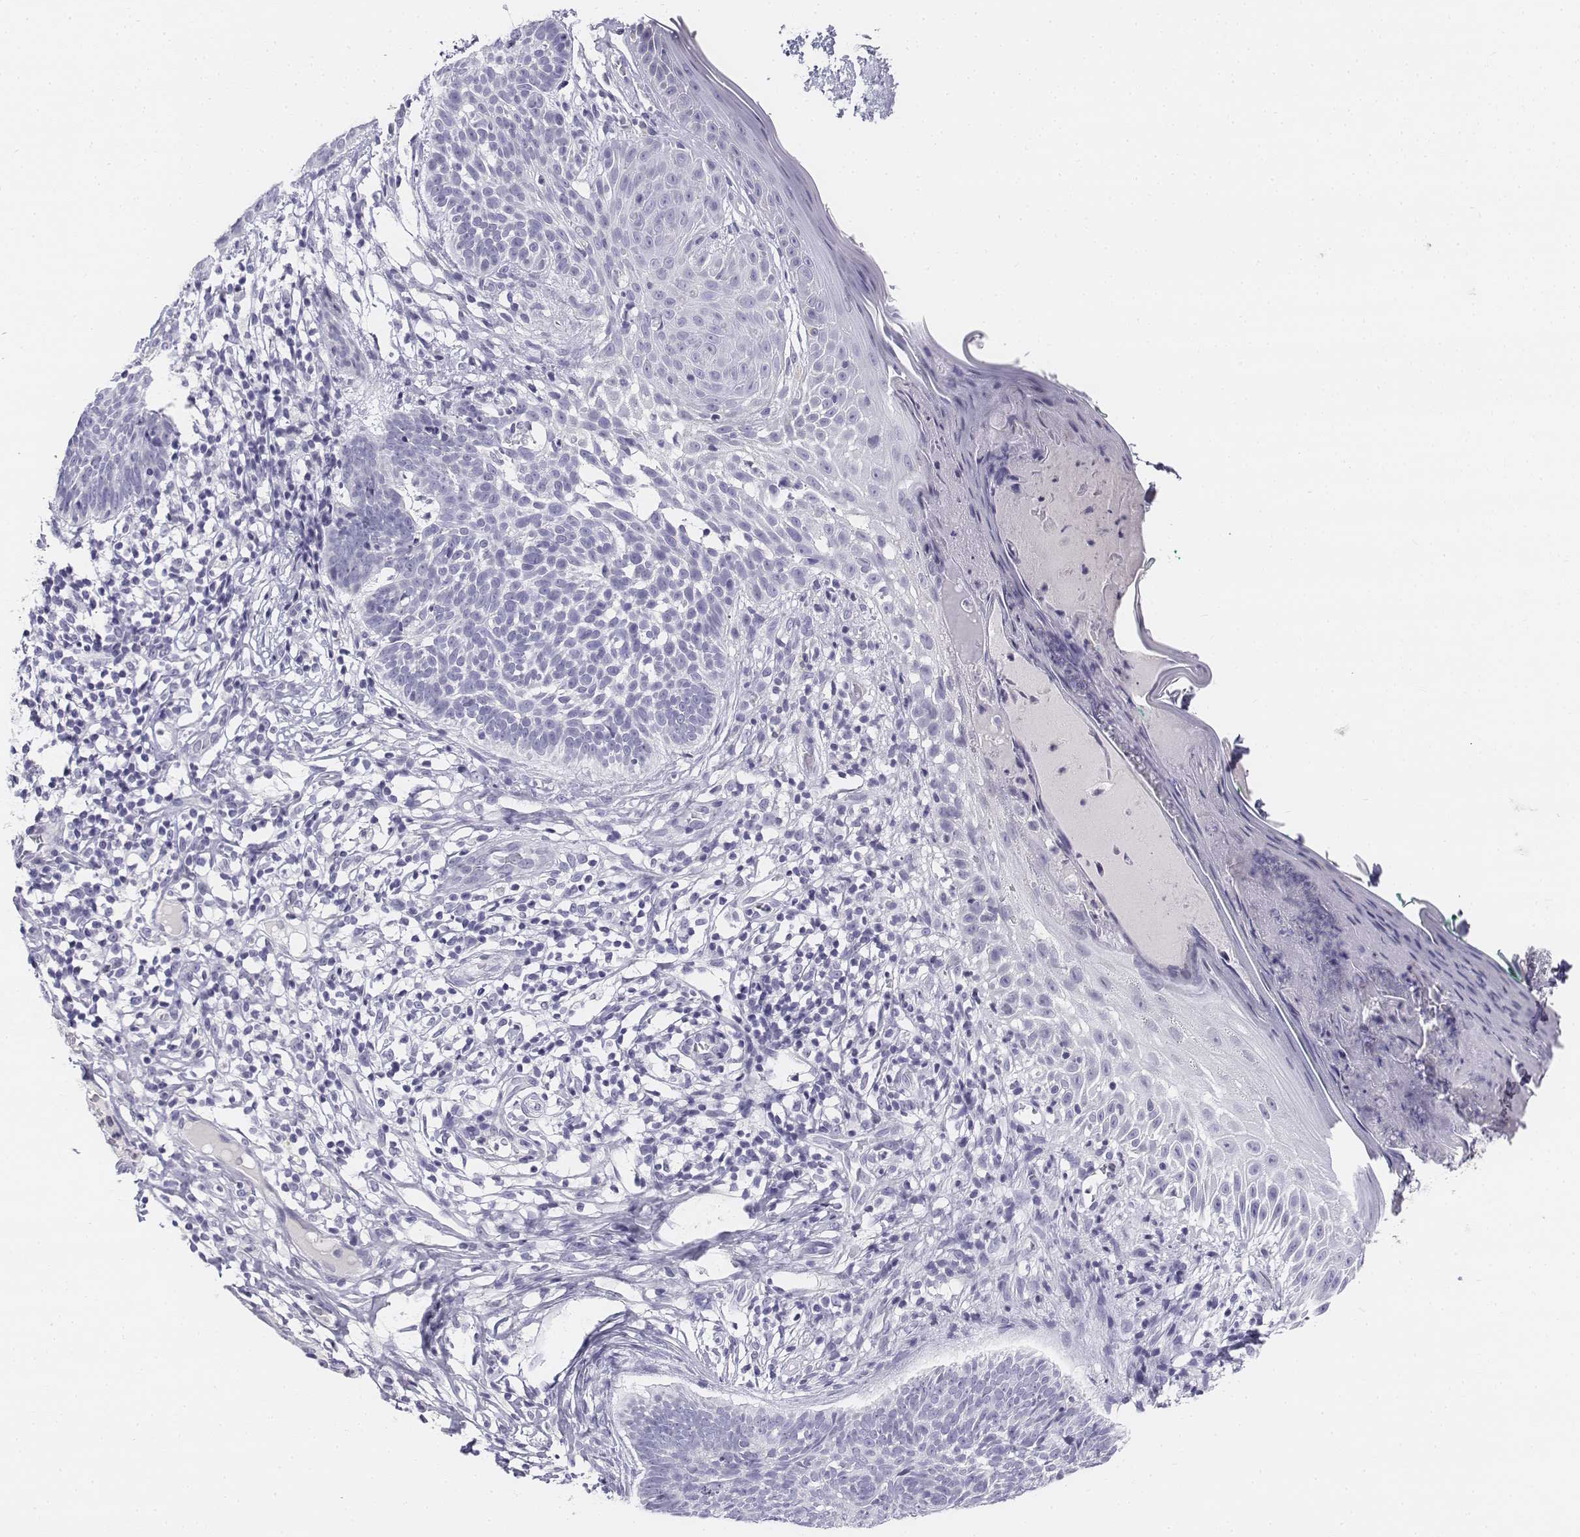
{"staining": {"intensity": "negative", "quantity": "none", "location": "none"}, "tissue": "skin cancer", "cell_type": "Tumor cells", "image_type": "cancer", "snomed": [{"axis": "morphology", "description": "Basal cell carcinoma"}, {"axis": "topography", "description": "Skin"}], "caption": "IHC micrograph of human skin cancer stained for a protein (brown), which exhibits no expression in tumor cells.", "gene": "UCN2", "patient": {"sex": "male", "age": 85}}